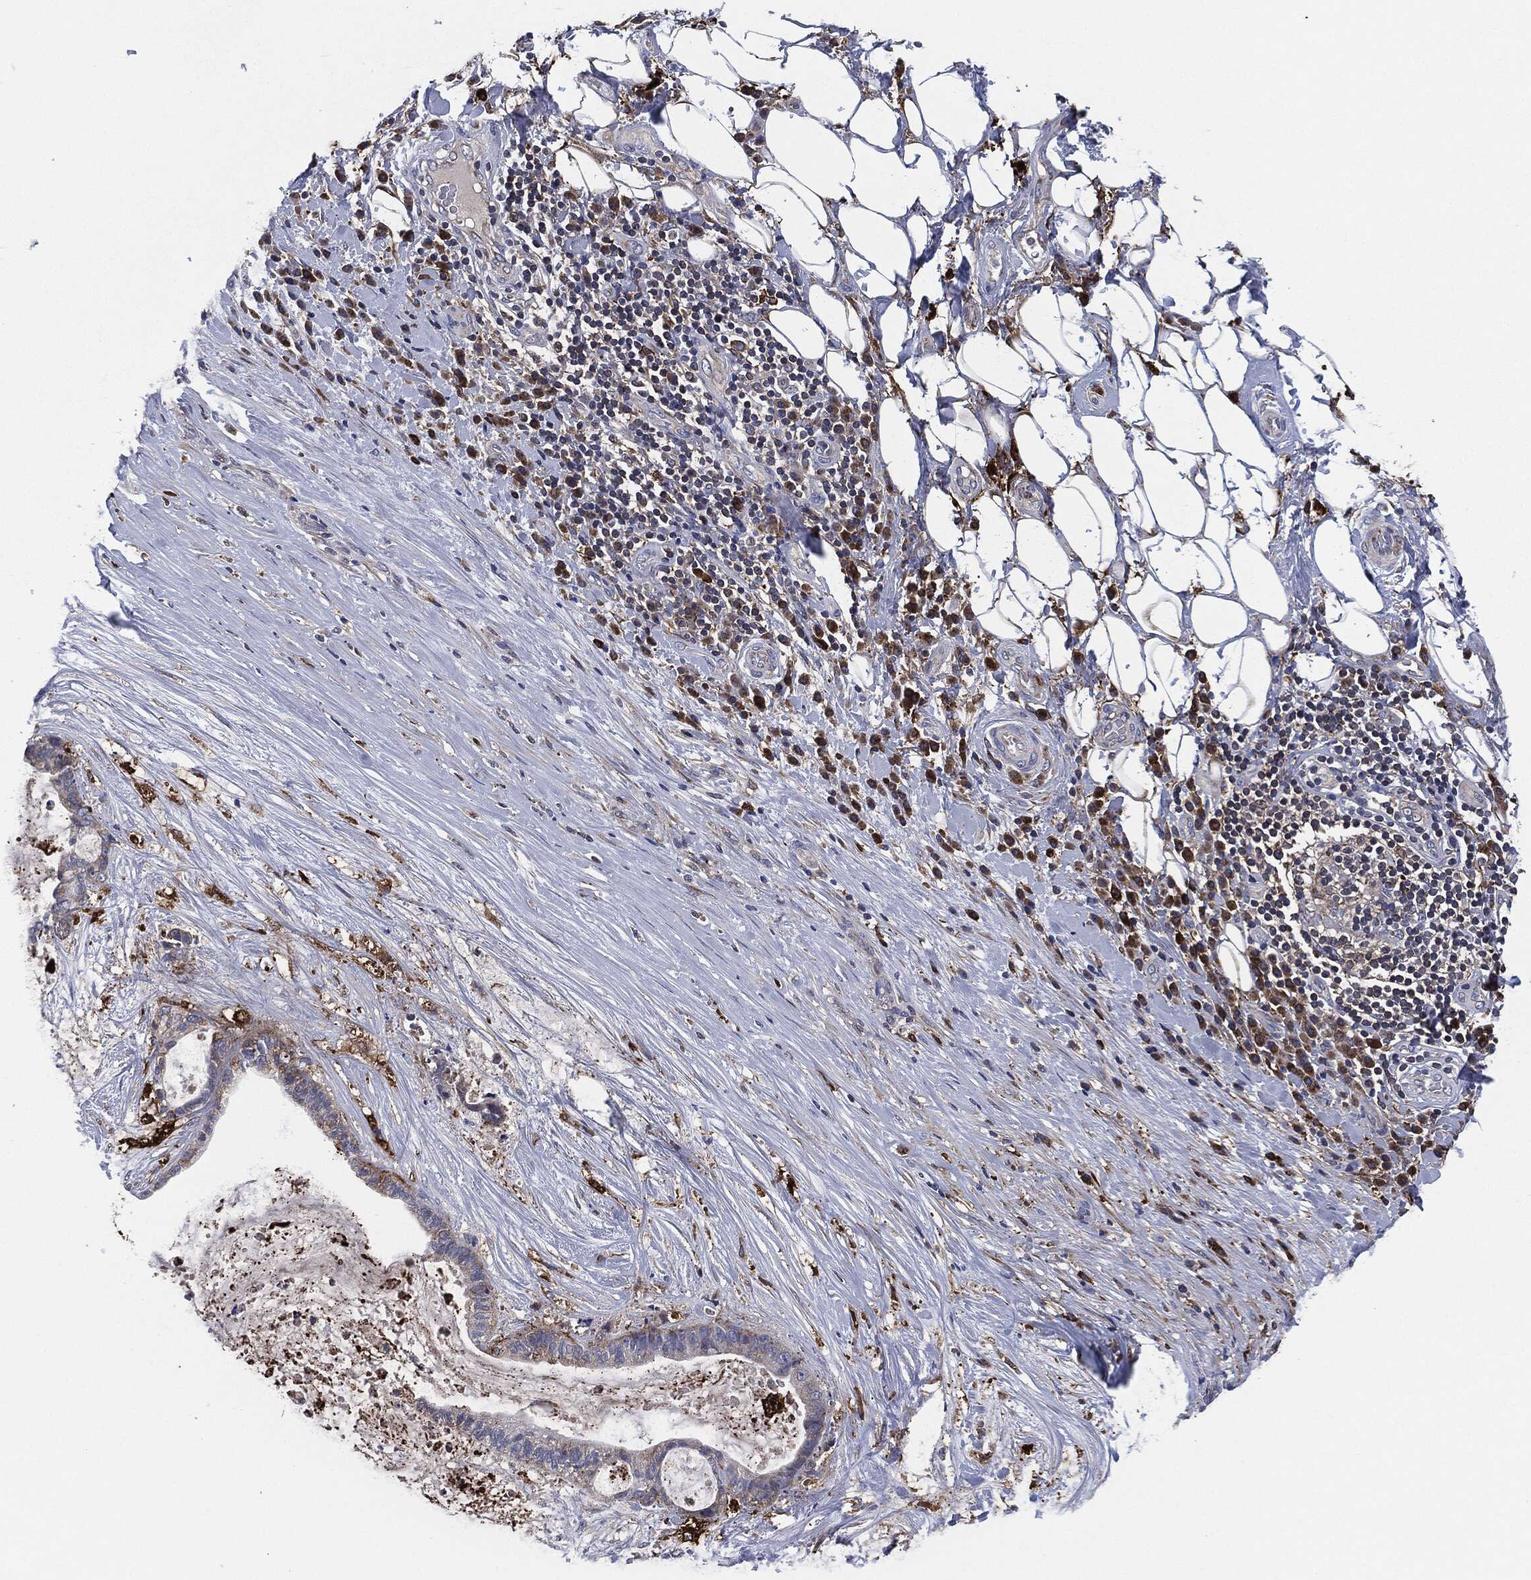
{"staining": {"intensity": "weak", "quantity": "<25%", "location": "cytoplasmic/membranous"}, "tissue": "liver cancer", "cell_type": "Tumor cells", "image_type": "cancer", "snomed": [{"axis": "morphology", "description": "Cholangiocarcinoma"}, {"axis": "topography", "description": "Liver"}], "caption": "Image shows no significant protein expression in tumor cells of liver cancer.", "gene": "TMEM11", "patient": {"sex": "female", "age": 73}}